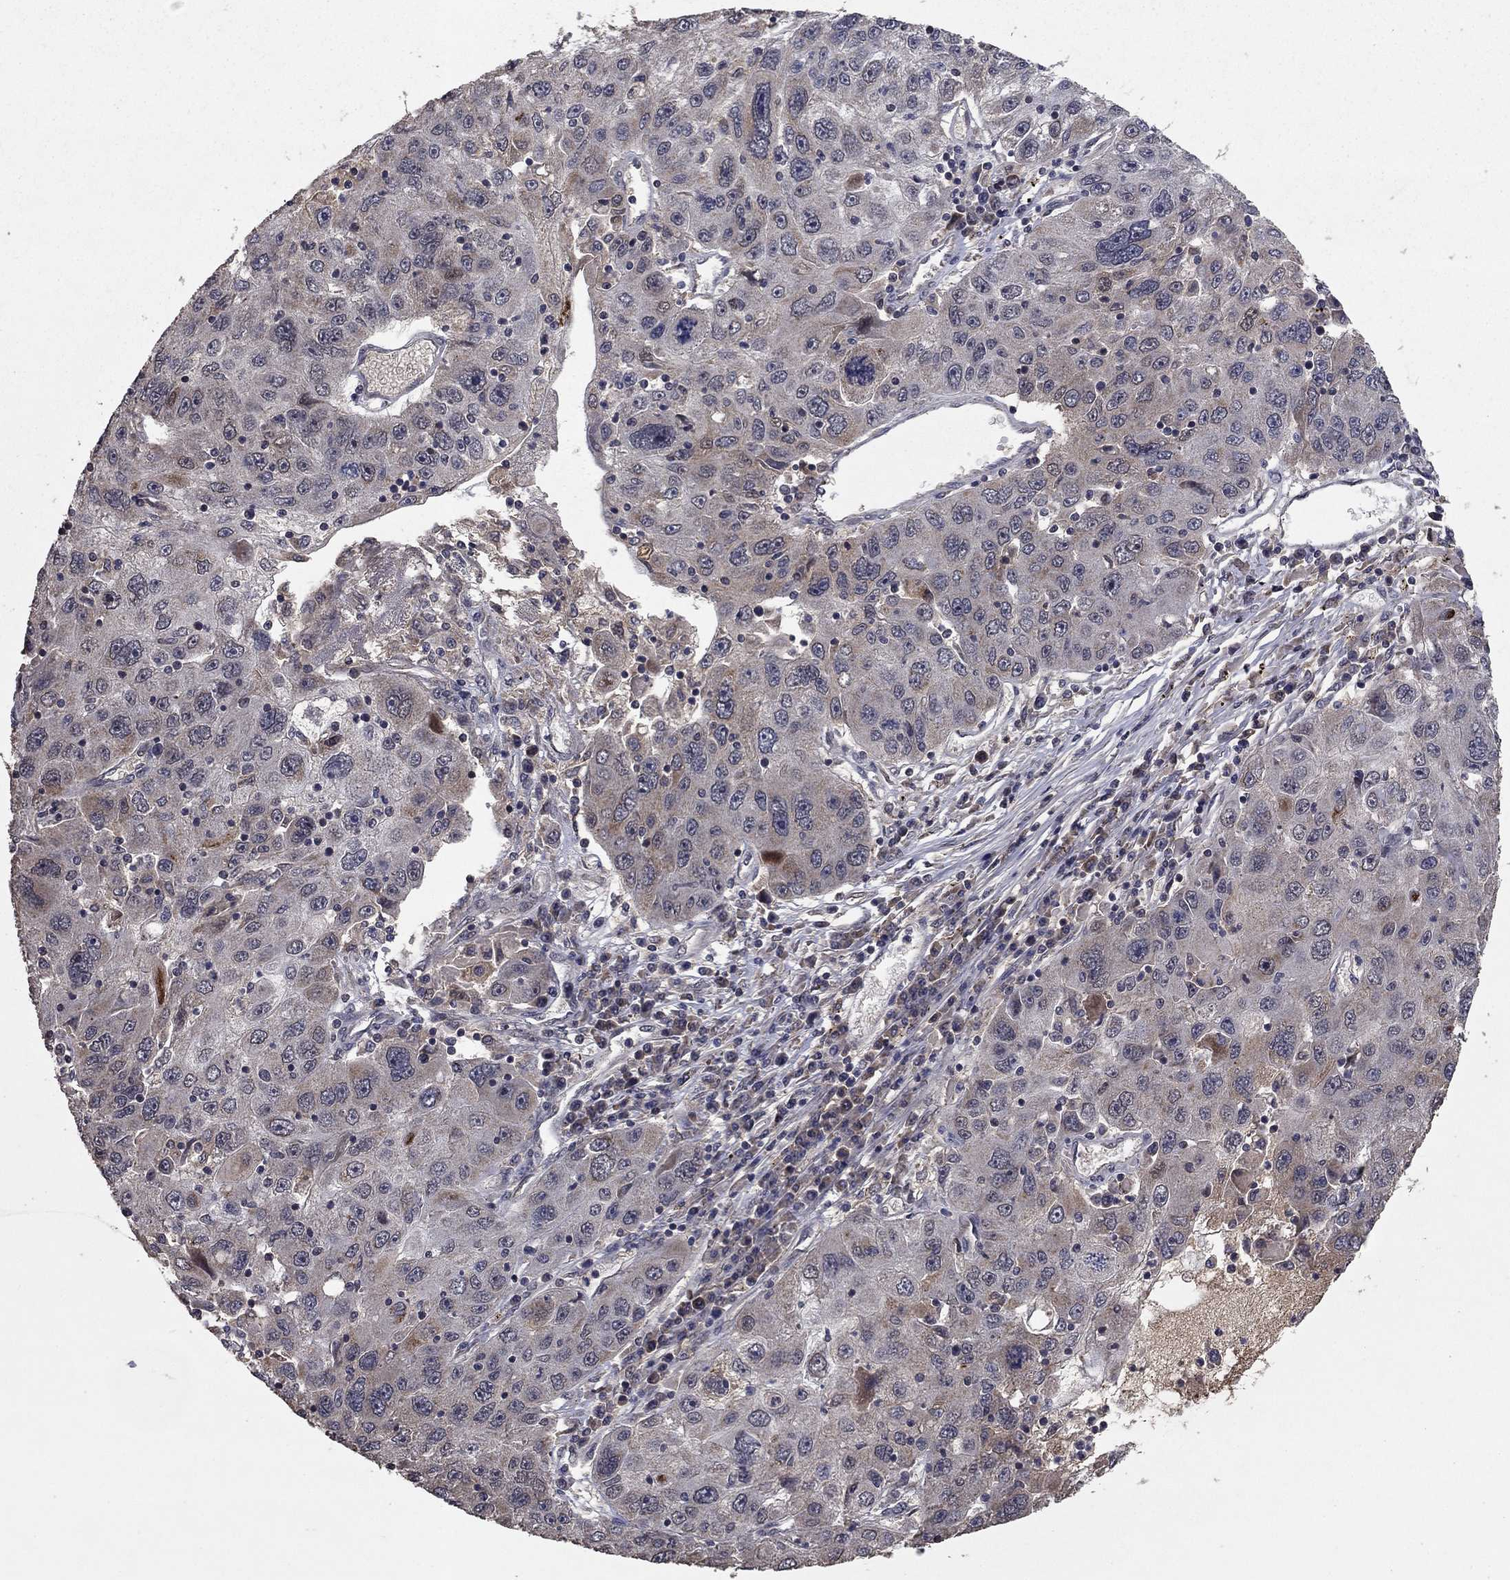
{"staining": {"intensity": "weak", "quantity": "25%-75%", "location": "cytoplasmic/membranous"}, "tissue": "stomach cancer", "cell_type": "Tumor cells", "image_type": "cancer", "snomed": [{"axis": "morphology", "description": "Adenocarcinoma, NOS"}, {"axis": "topography", "description": "Stomach"}], "caption": "The immunohistochemical stain labels weak cytoplasmic/membranous expression in tumor cells of stomach cancer tissue.", "gene": "DHRS1", "patient": {"sex": "male", "age": 56}}